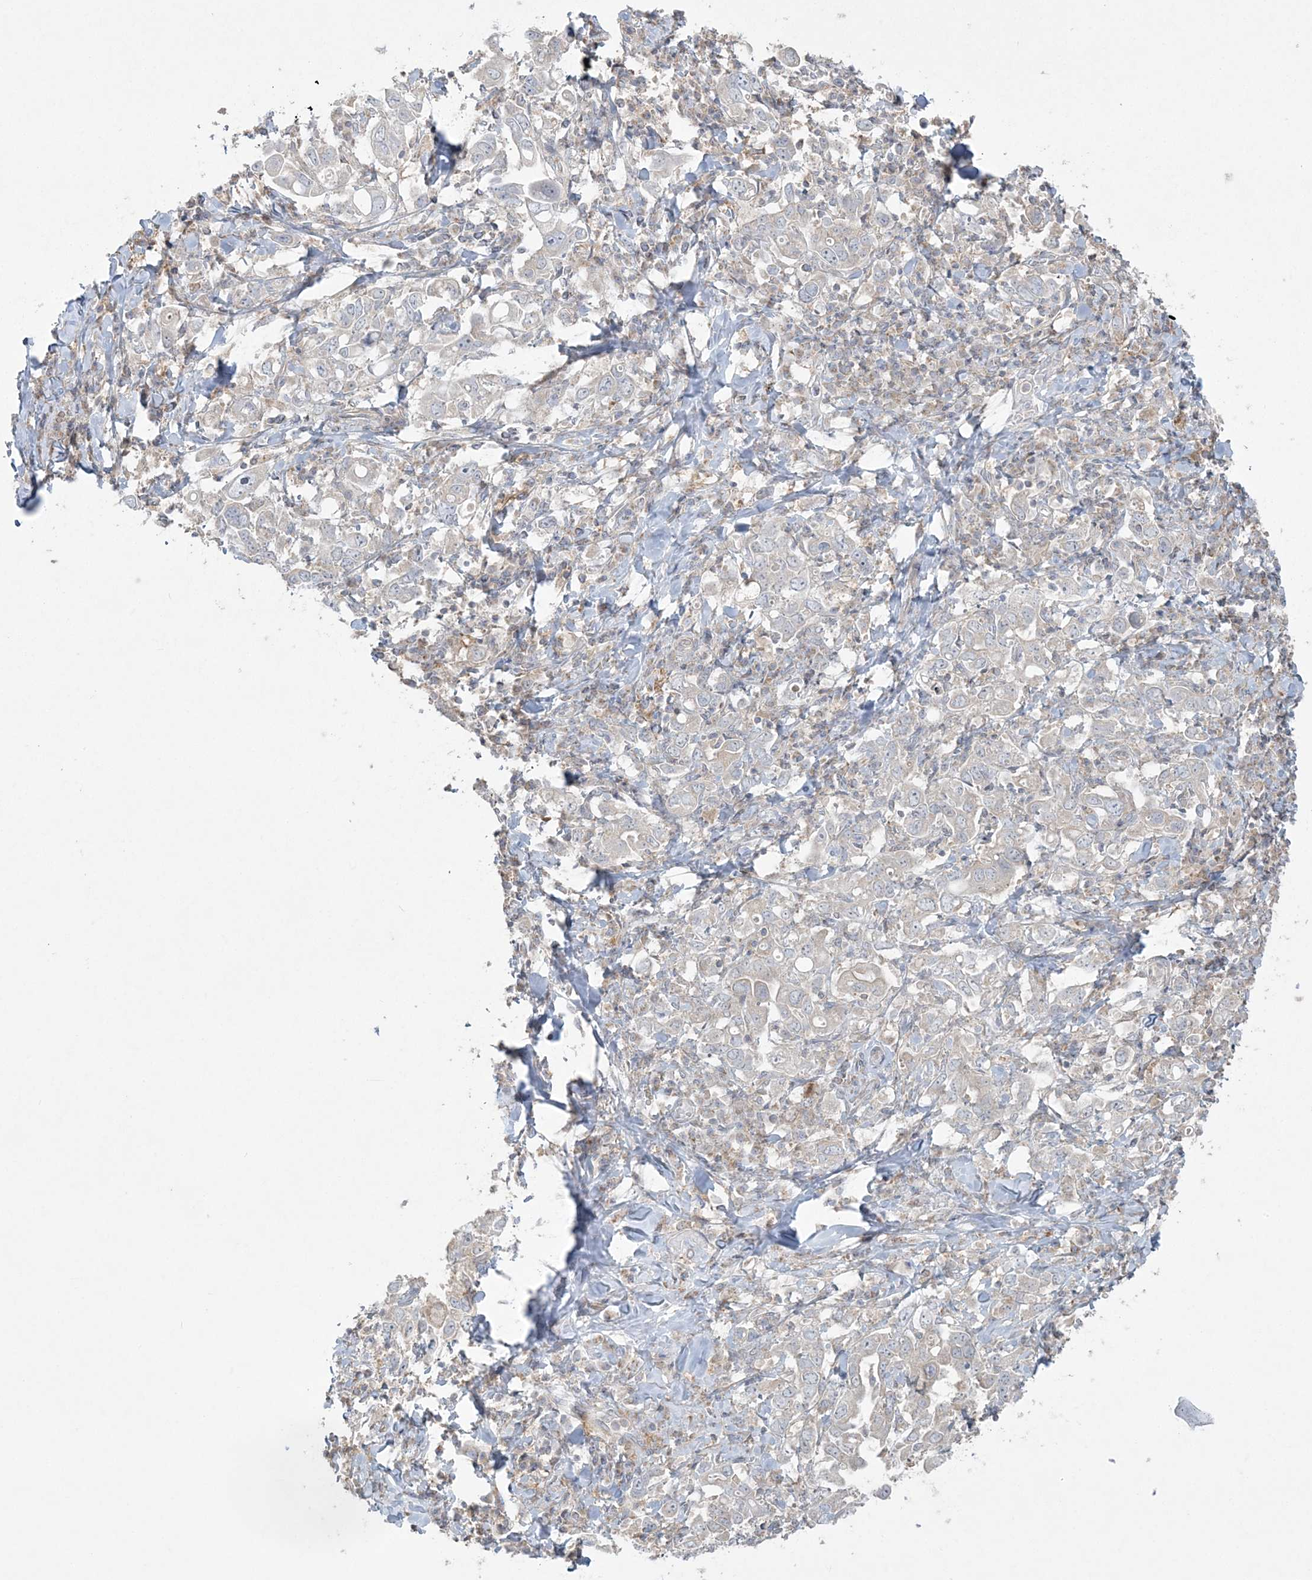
{"staining": {"intensity": "negative", "quantity": "none", "location": "none"}, "tissue": "stomach cancer", "cell_type": "Tumor cells", "image_type": "cancer", "snomed": [{"axis": "morphology", "description": "Adenocarcinoma, NOS"}, {"axis": "topography", "description": "Stomach, upper"}], "caption": "Stomach cancer (adenocarcinoma) stained for a protein using immunohistochemistry reveals no expression tumor cells.", "gene": "ZC3H6", "patient": {"sex": "male", "age": 62}}